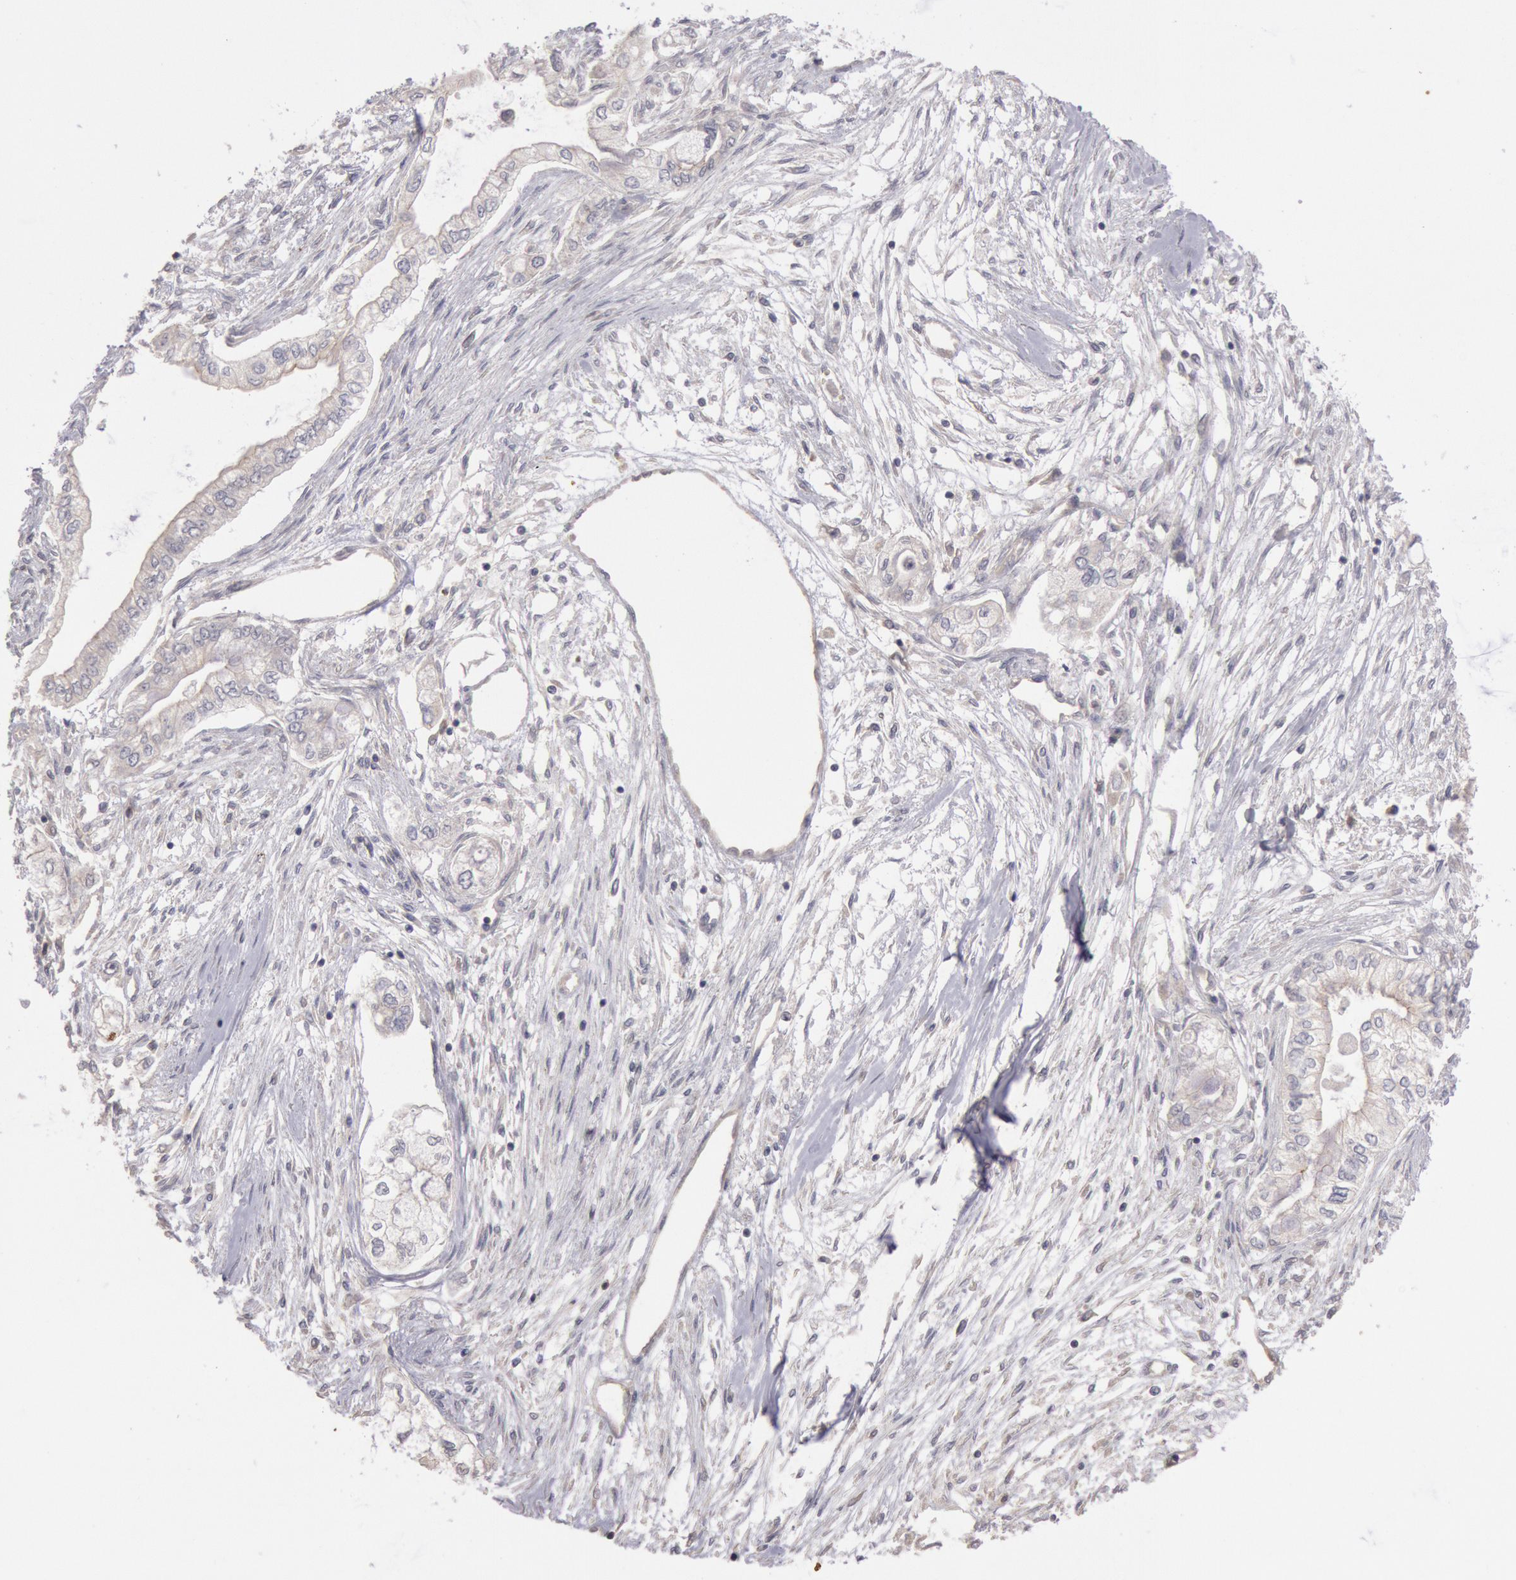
{"staining": {"intensity": "negative", "quantity": "none", "location": "none"}, "tissue": "pancreatic cancer", "cell_type": "Tumor cells", "image_type": "cancer", "snomed": [{"axis": "morphology", "description": "Adenocarcinoma, NOS"}, {"axis": "topography", "description": "Pancreas"}], "caption": "Image shows no protein staining in tumor cells of pancreatic cancer tissue. (Immunohistochemistry (ihc), brightfield microscopy, high magnification).", "gene": "PLA2G6", "patient": {"sex": "male", "age": 79}}